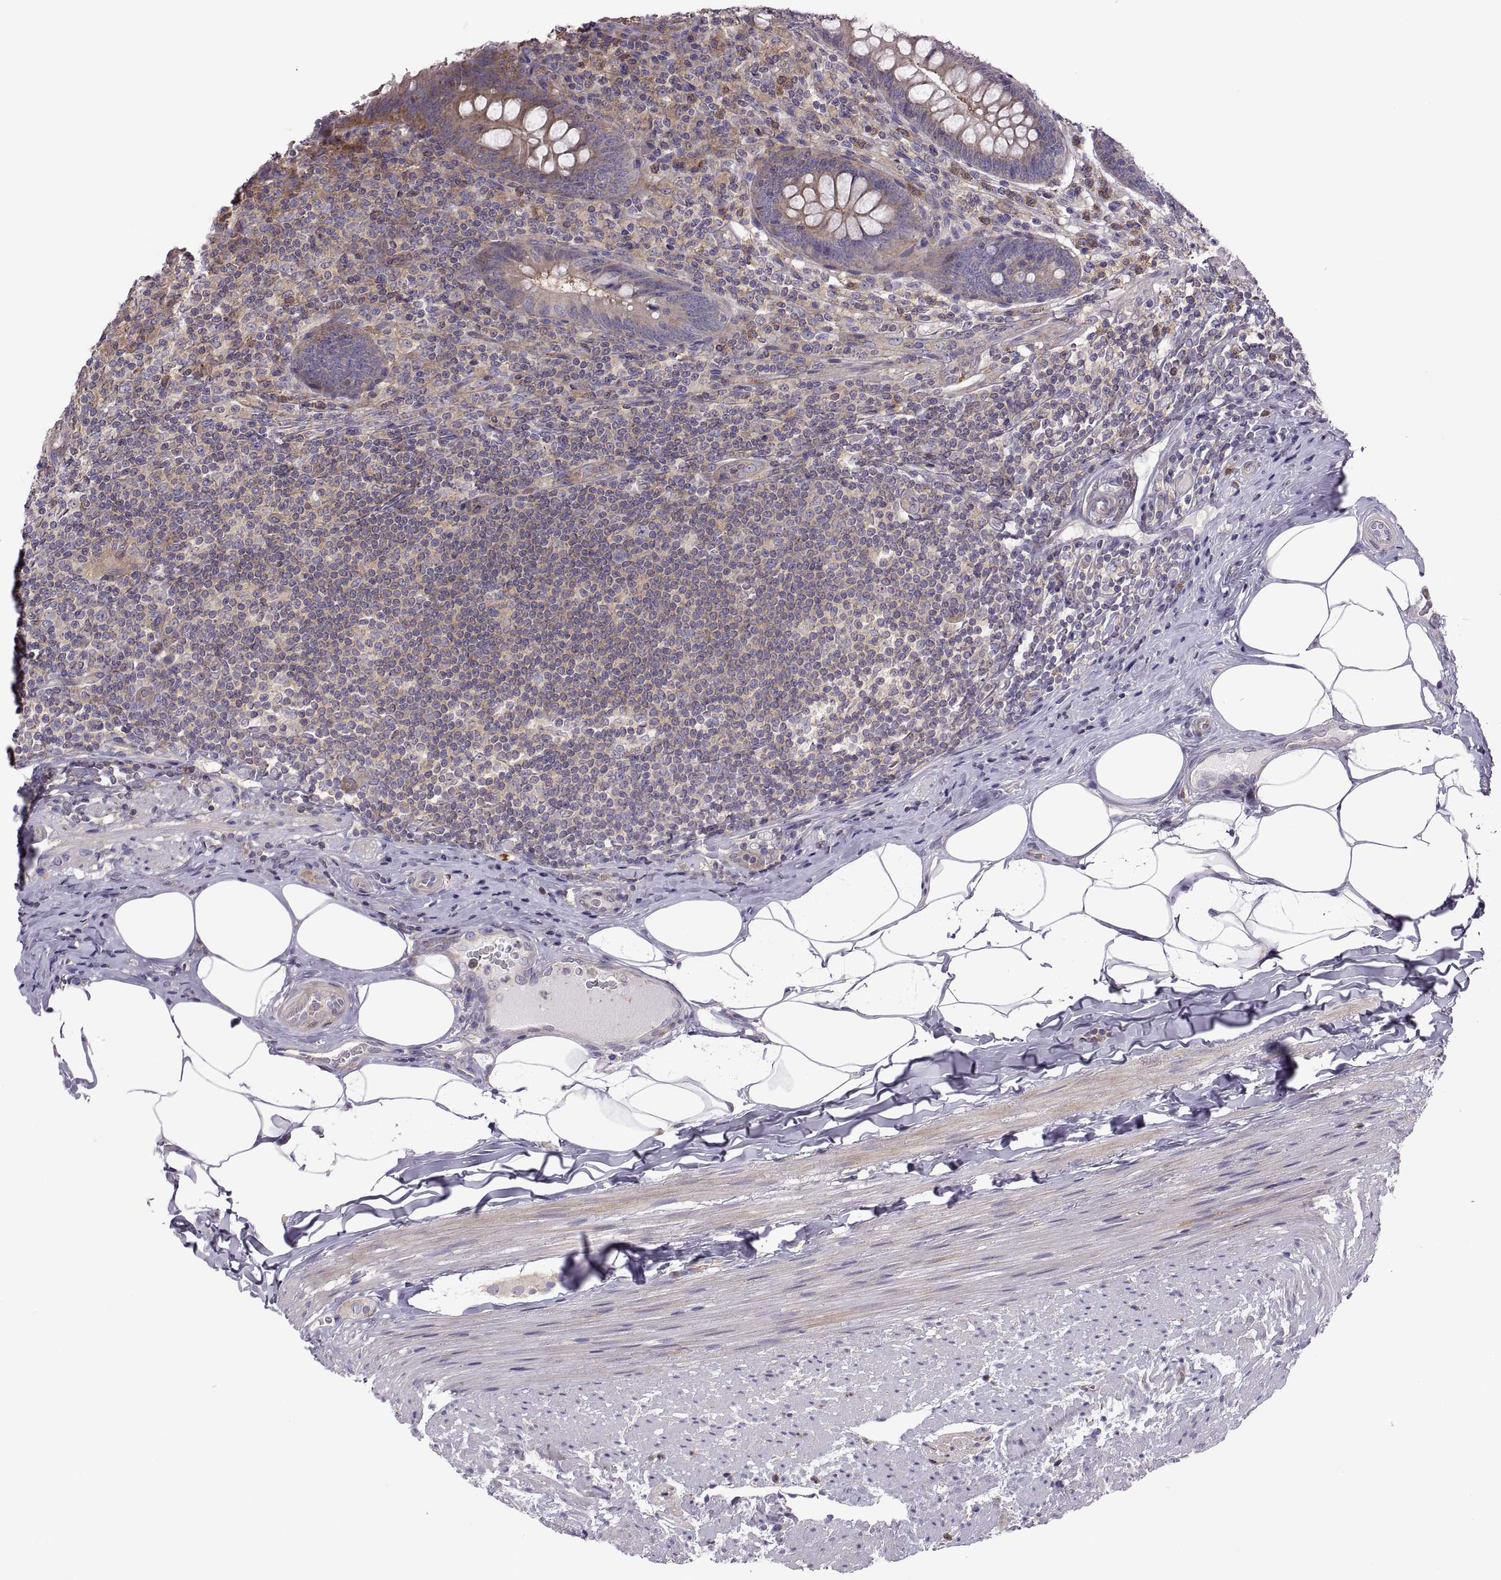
{"staining": {"intensity": "weak", "quantity": ">75%", "location": "cytoplasmic/membranous"}, "tissue": "appendix", "cell_type": "Glandular cells", "image_type": "normal", "snomed": [{"axis": "morphology", "description": "Normal tissue, NOS"}, {"axis": "topography", "description": "Appendix"}], "caption": "Weak cytoplasmic/membranous positivity for a protein is identified in about >75% of glandular cells of benign appendix using IHC.", "gene": "SPATA32", "patient": {"sex": "male", "age": 47}}